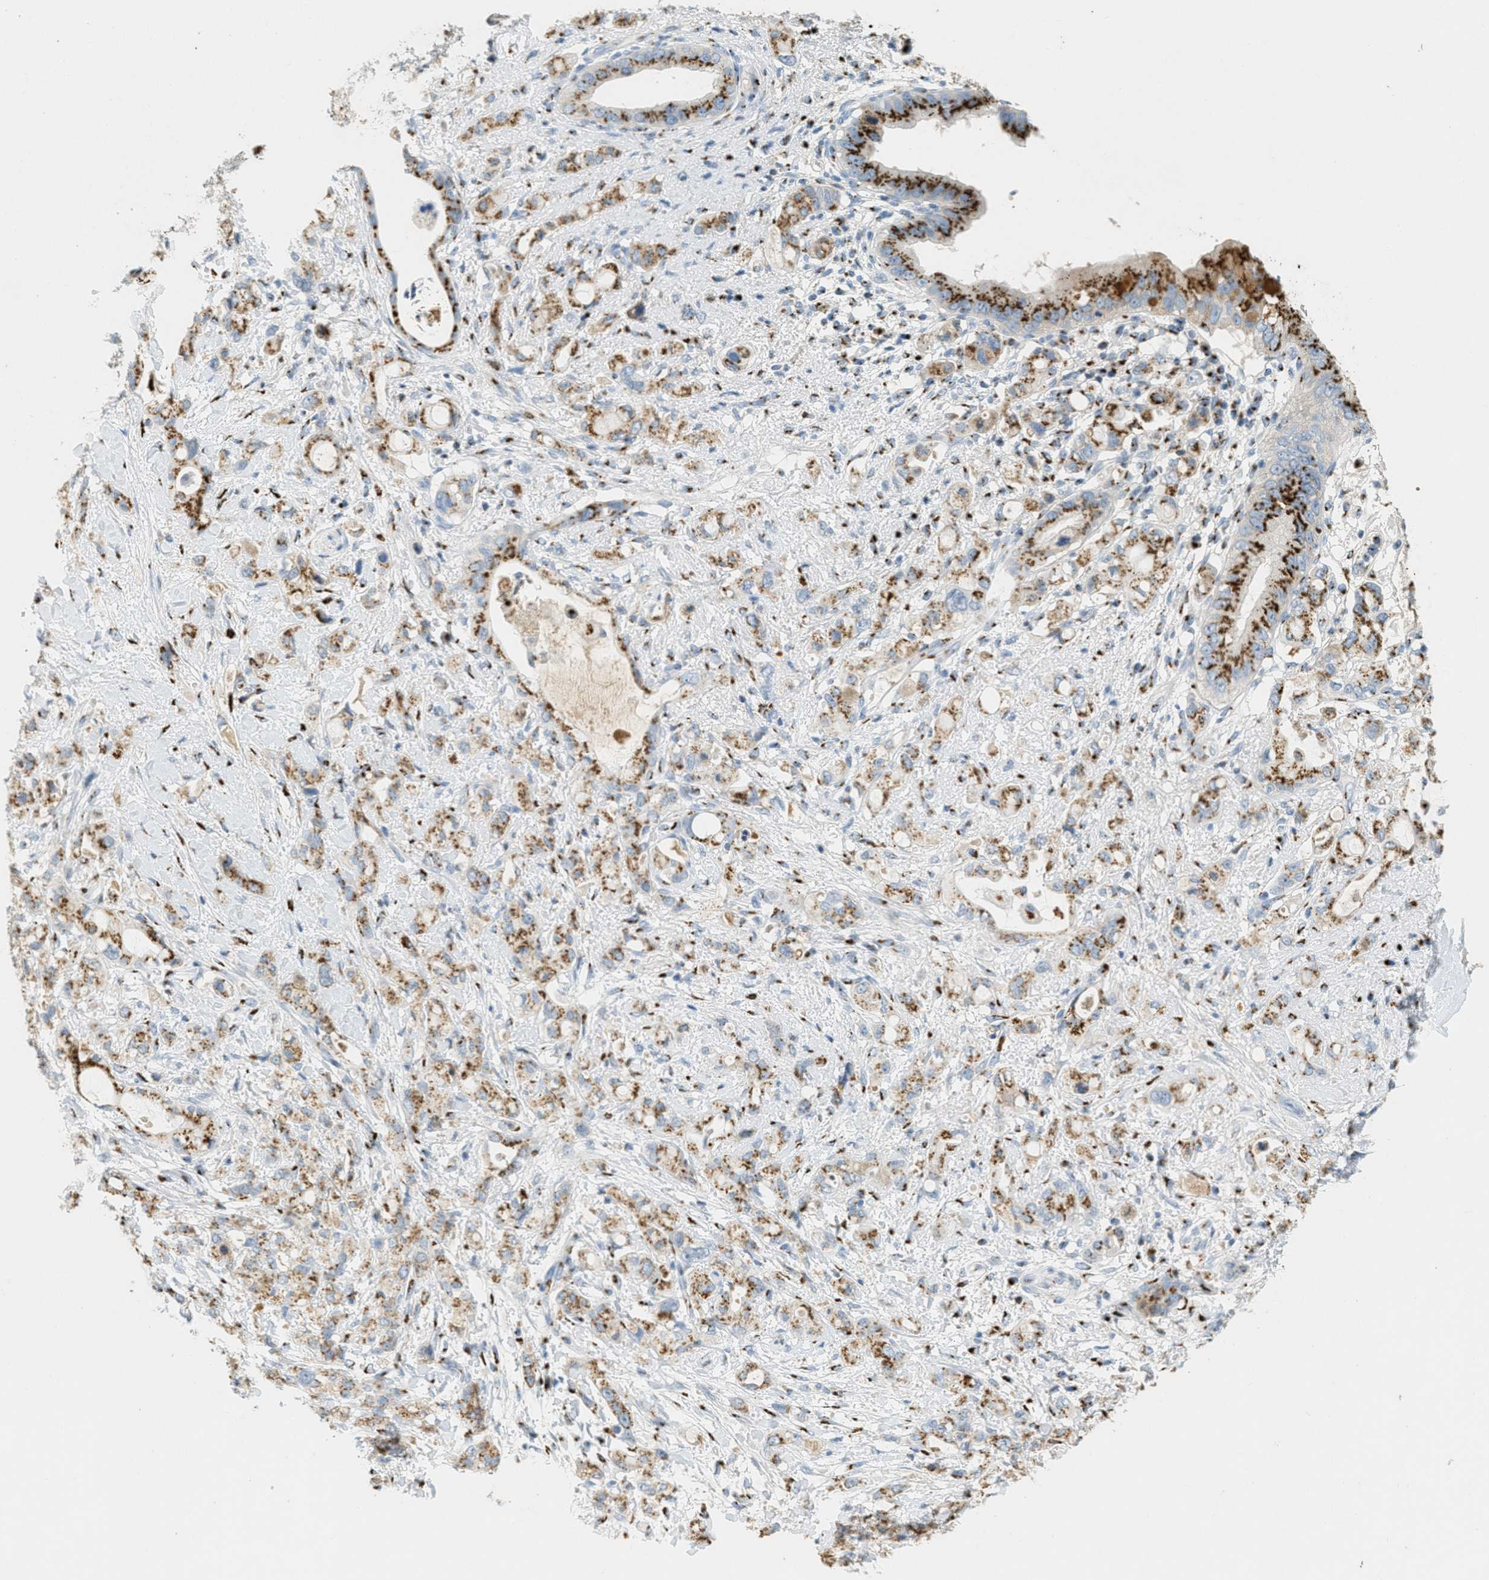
{"staining": {"intensity": "strong", "quantity": ">75%", "location": "cytoplasmic/membranous"}, "tissue": "pancreatic cancer", "cell_type": "Tumor cells", "image_type": "cancer", "snomed": [{"axis": "morphology", "description": "Adenocarcinoma, NOS"}, {"axis": "topography", "description": "Pancreas"}], "caption": "Pancreatic adenocarcinoma stained for a protein exhibits strong cytoplasmic/membranous positivity in tumor cells.", "gene": "ENTPD4", "patient": {"sex": "female", "age": 56}}